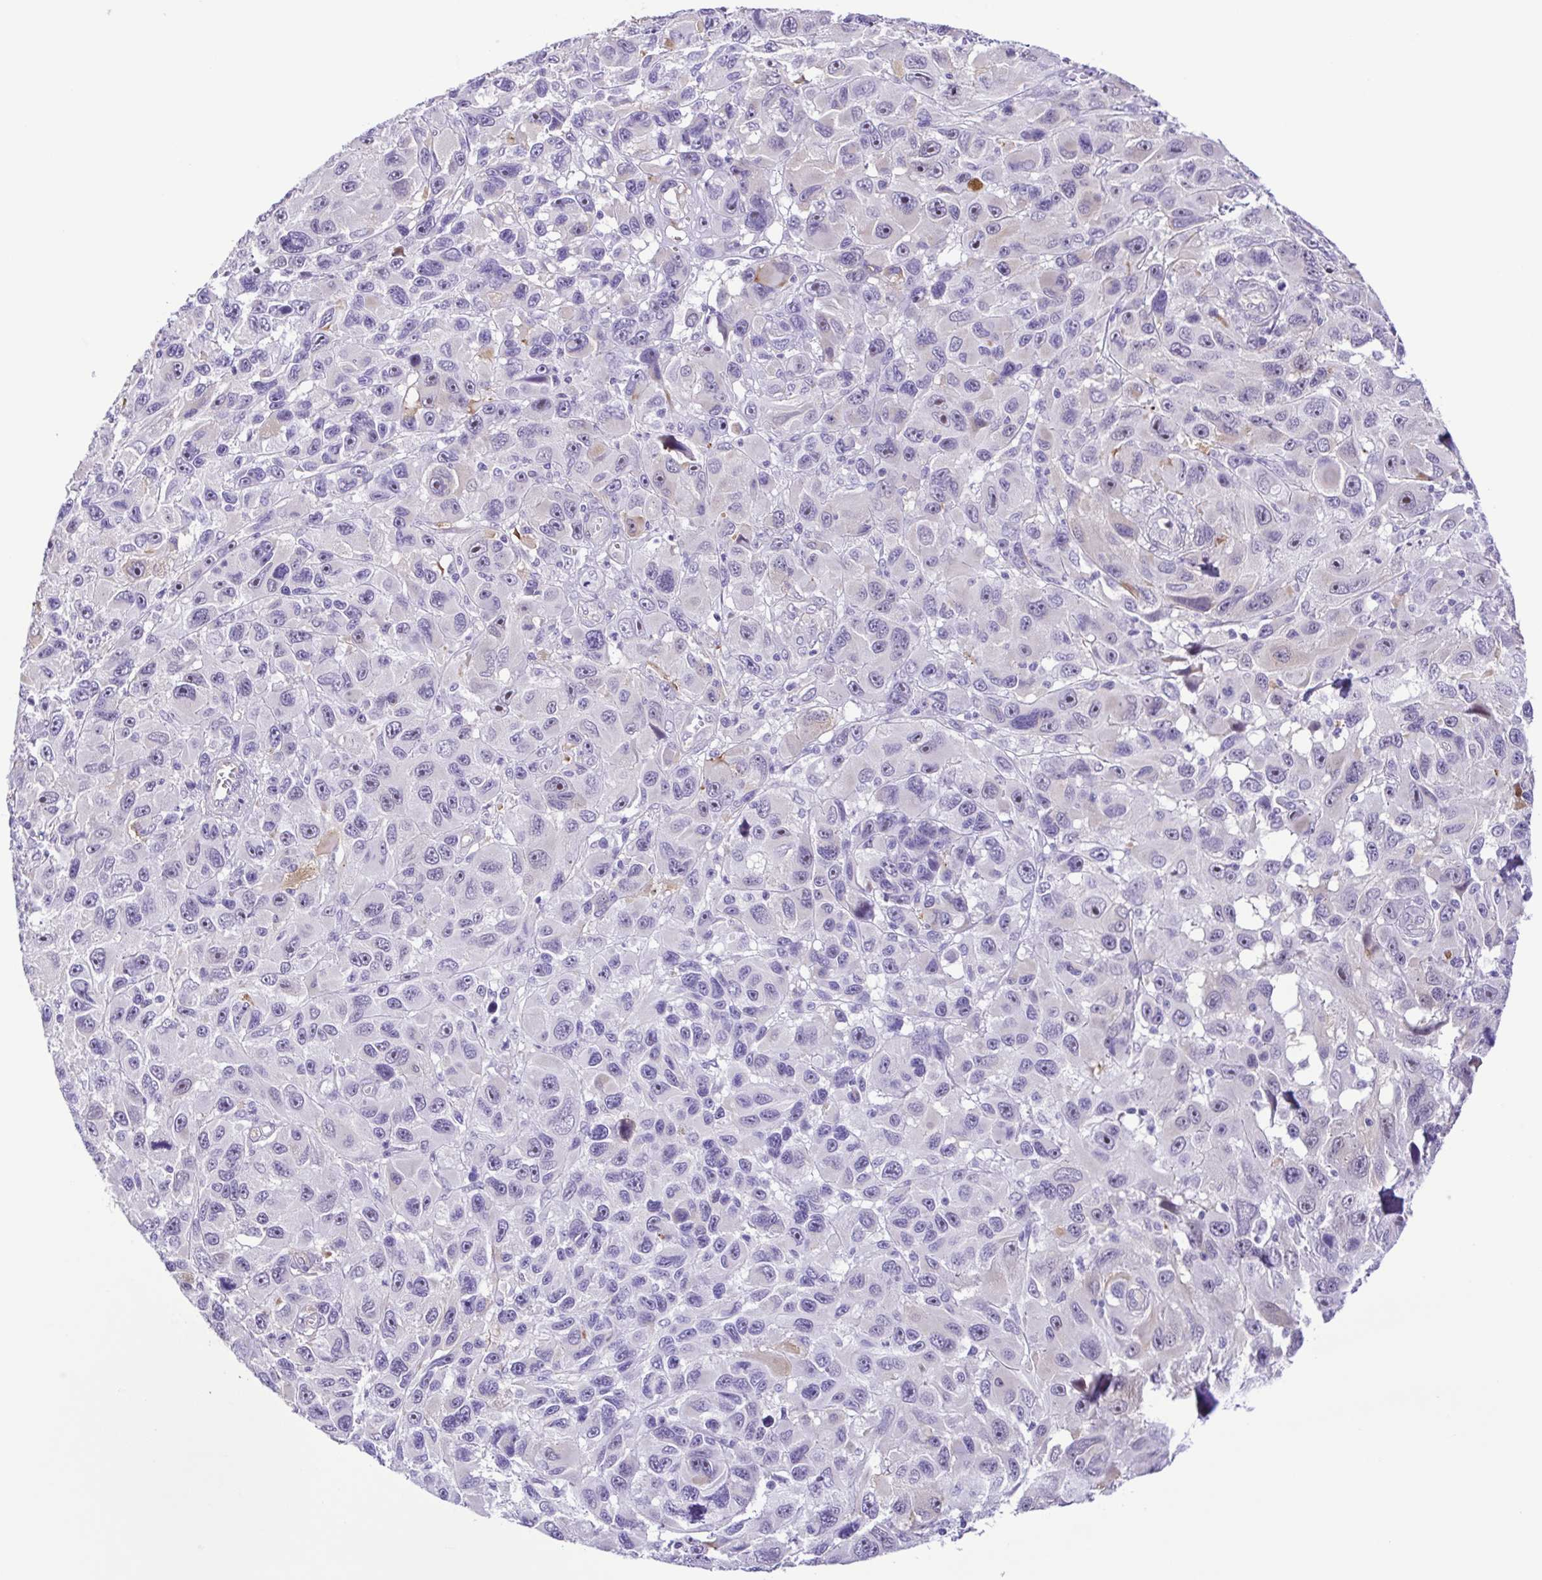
{"staining": {"intensity": "negative", "quantity": "none", "location": "none"}, "tissue": "melanoma", "cell_type": "Tumor cells", "image_type": "cancer", "snomed": [{"axis": "morphology", "description": "Malignant melanoma, NOS"}, {"axis": "topography", "description": "Skin"}], "caption": "Melanoma was stained to show a protein in brown. There is no significant expression in tumor cells. (DAB (3,3'-diaminobenzidine) immunohistochemistry (IHC) visualized using brightfield microscopy, high magnification).", "gene": "DCLK2", "patient": {"sex": "male", "age": 53}}